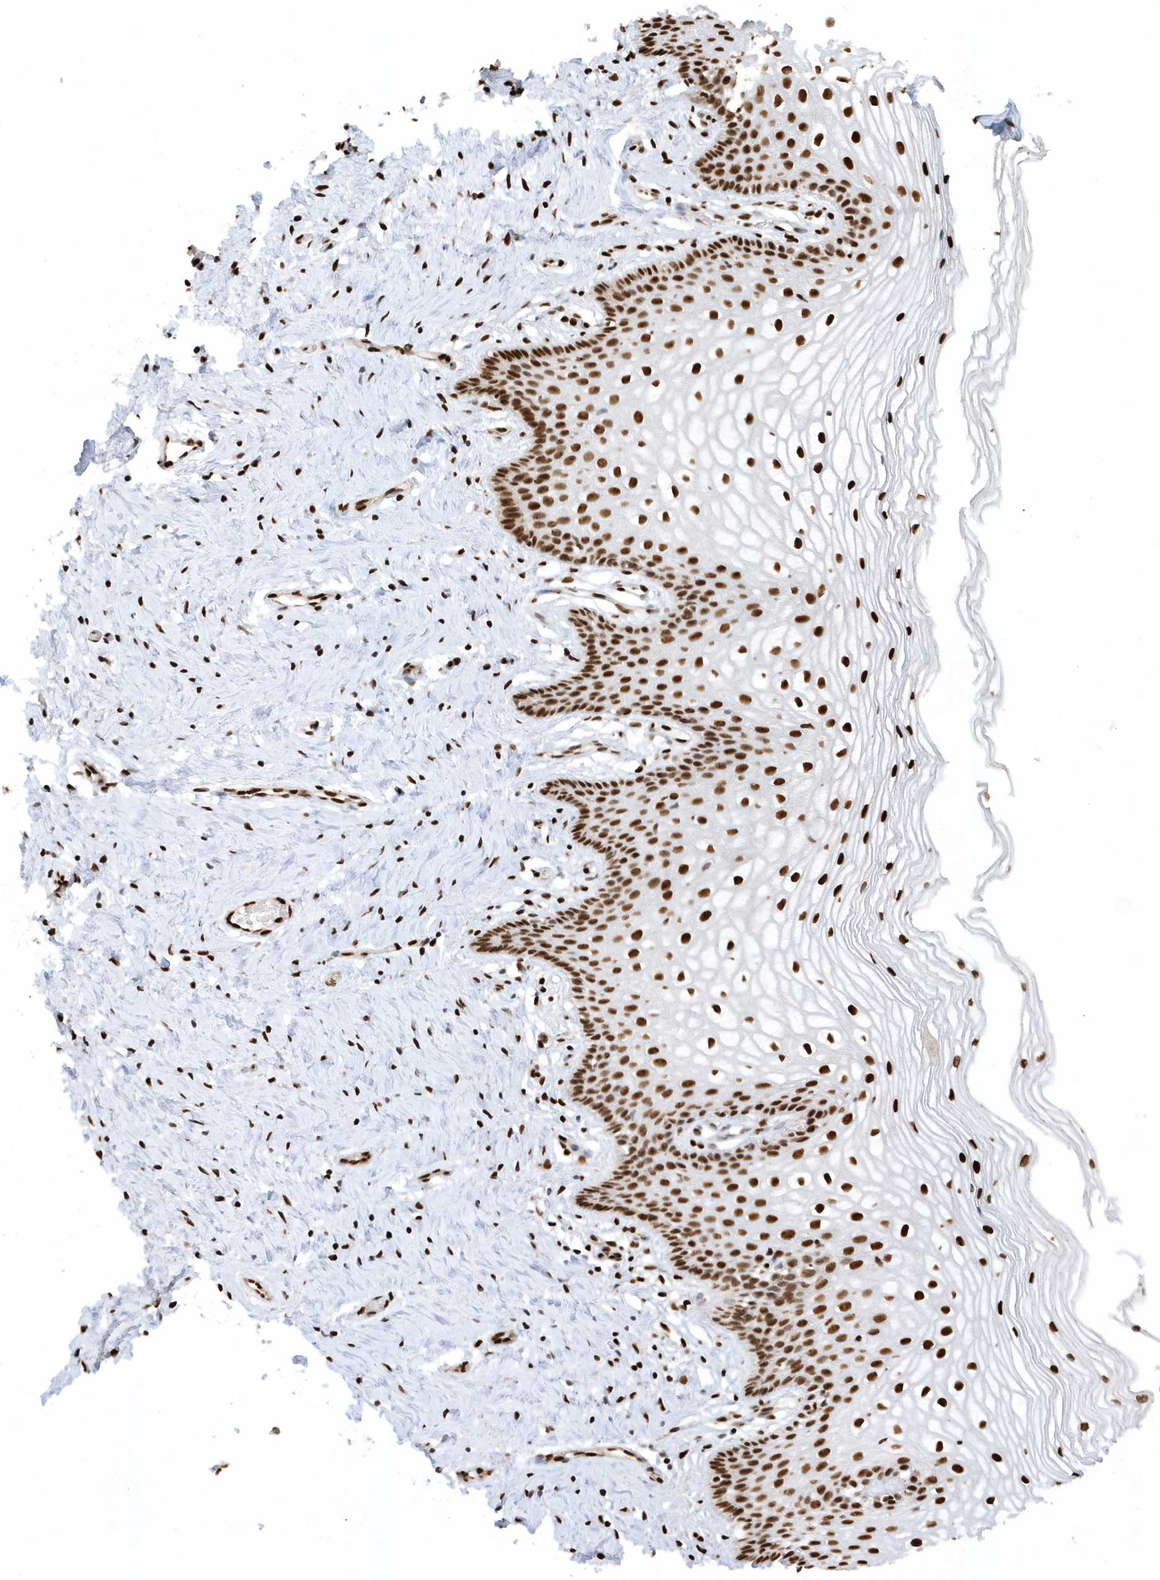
{"staining": {"intensity": "strong", "quantity": "25%-75%", "location": "nuclear"}, "tissue": "cervix", "cell_type": "Glandular cells", "image_type": "normal", "snomed": [{"axis": "morphology", "description": "Normal tissue, NOS"}, {"axis": "topography", "description": "Cervix"}], "caption": "Protein positivity by immunohistochemistry shows strong nuclear positivity in approximately 25%-75% of glandular cells in benign cervix. The protein is stained brown, and the nuclei are stained in blue (DAB IHC with brightfield microscopy, high magnification).", "gene": "SUMO2", "patient": {"sex": "female", "age": 33}}